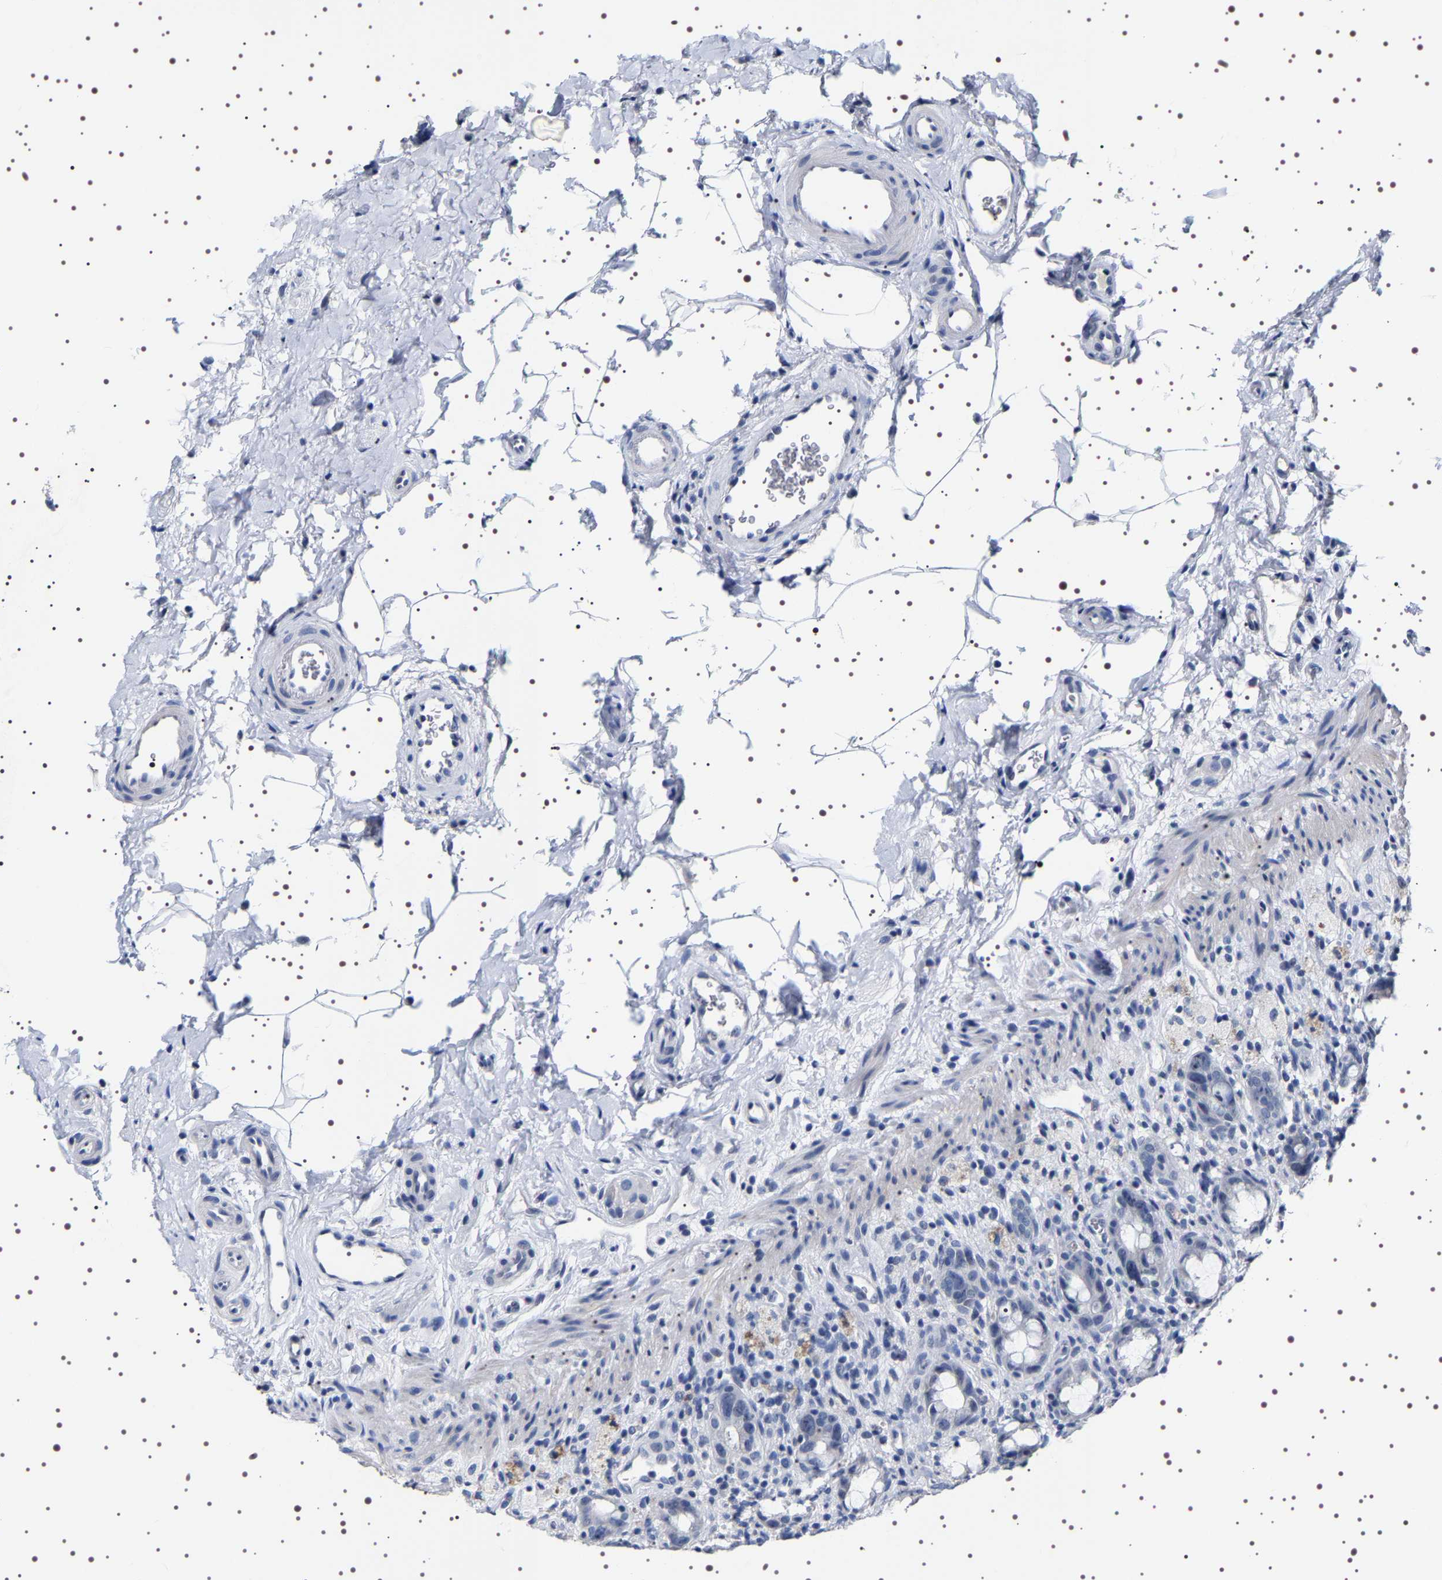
{"staining": {"intensity": "negative", "quantity": "none", "location": "none"}, "tissue": "rectum", "cell_type": "Glandular cells", "image_type": "normal", "snomed": [{"axis": "morphology", "description": "Normal tissue, NOS"}, {"axis": "topography", "description": "Rectum"}], "caption": "Immunohistochemical staining of normal human rectum shows no significant staining in glandular cells. (Stains: DAB (3,3'-diaminobenzidine) IHC with hematoxylin counter stain, Microscopy: brightfield microscopy at high magnification).", "gene": "UBQLN3", "patient": {"sex": "male", "age": 44}}